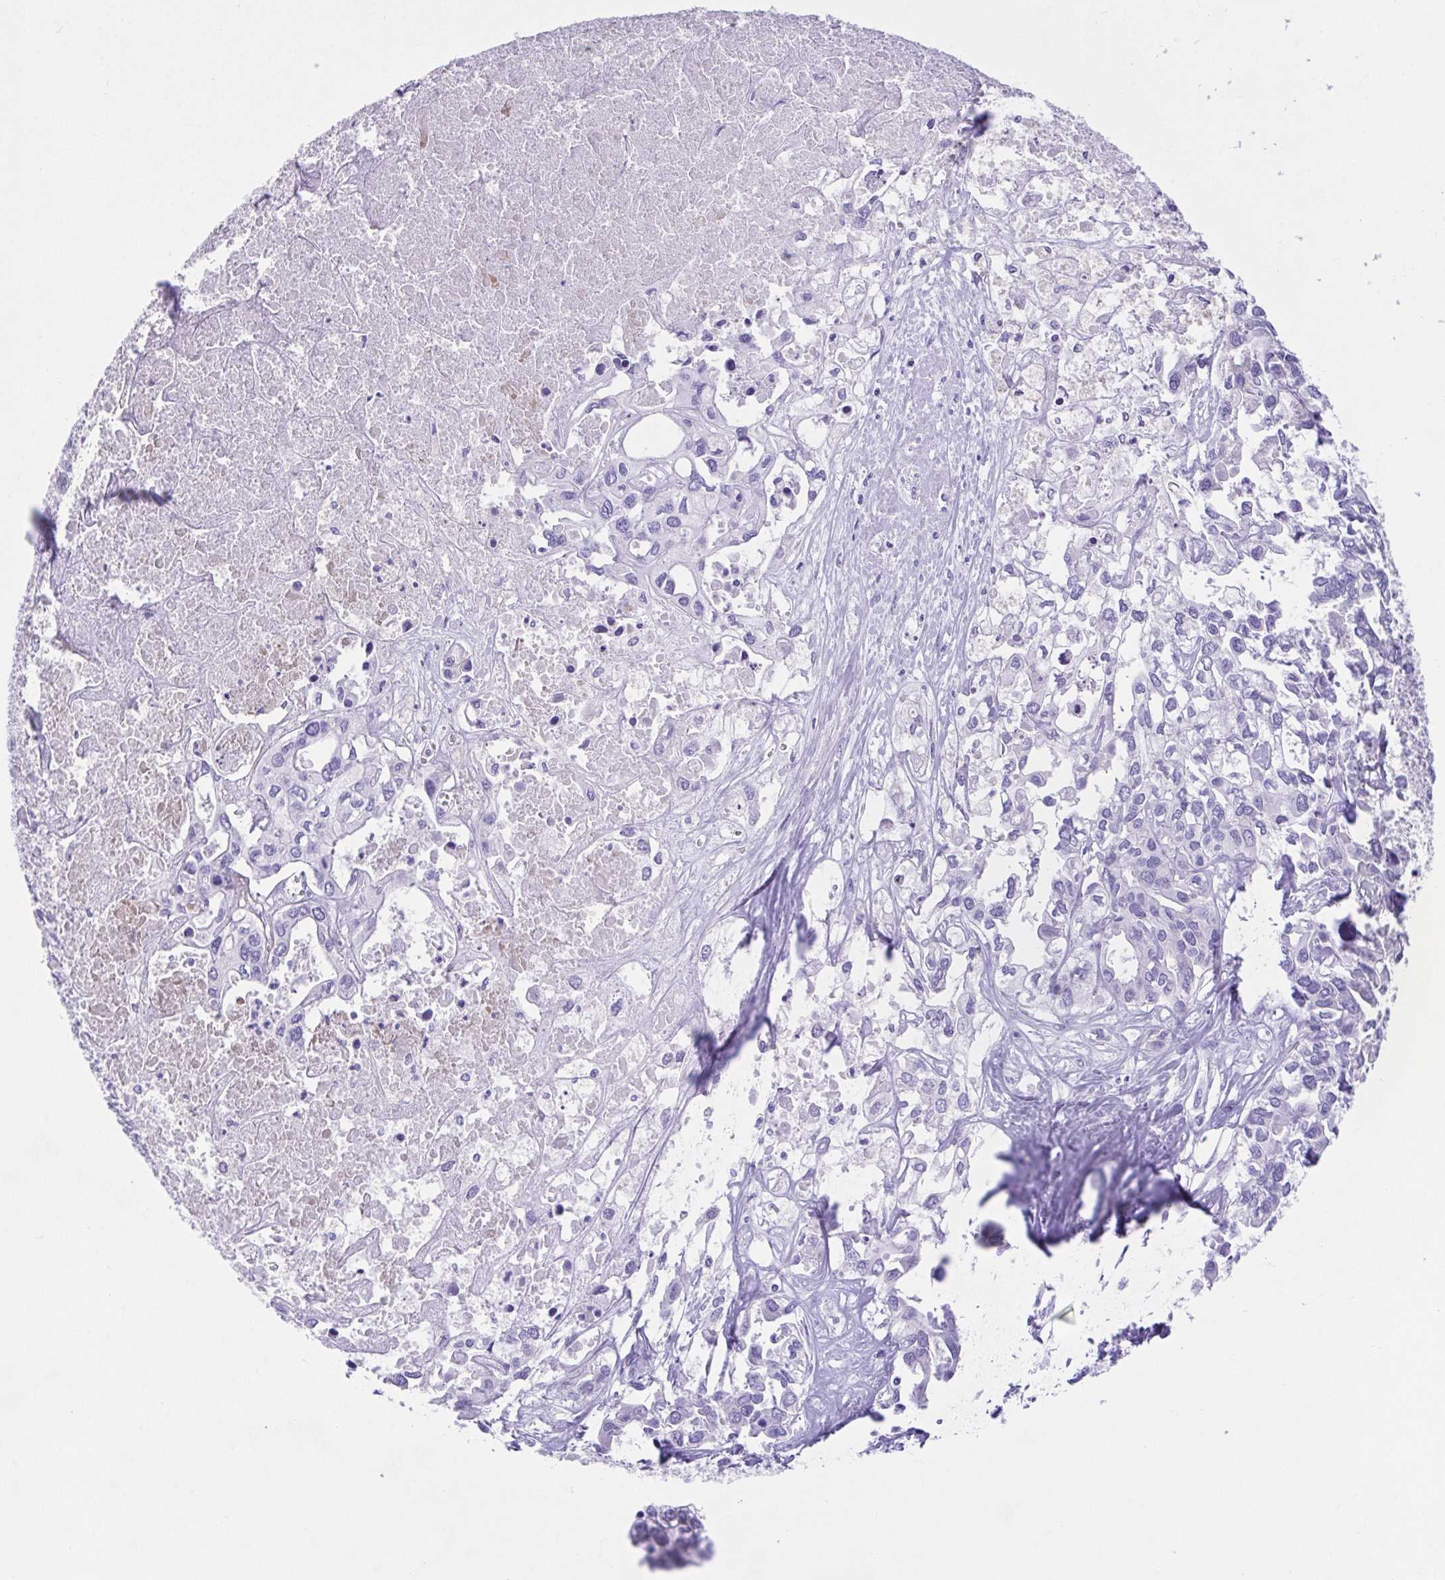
{"staining": {"intensity": "negative", "quantity": "none", "location": "none"}, "tissue": "liver cancer", "cell_type": "Tumor cells", "image_type": "cancer", "snomed": [{"axis": "morphology", "description": "Cholangiocarcinoma"}, {"axis": "topography", "description": "Liver"}], "caption": "A photomicrograph of cholangiocarcinoma (liver) stained for a protein reveals no brown staining in tumor cells.", "gene": "SPATA4", "patient": {"sex": "female", "age": 64}}